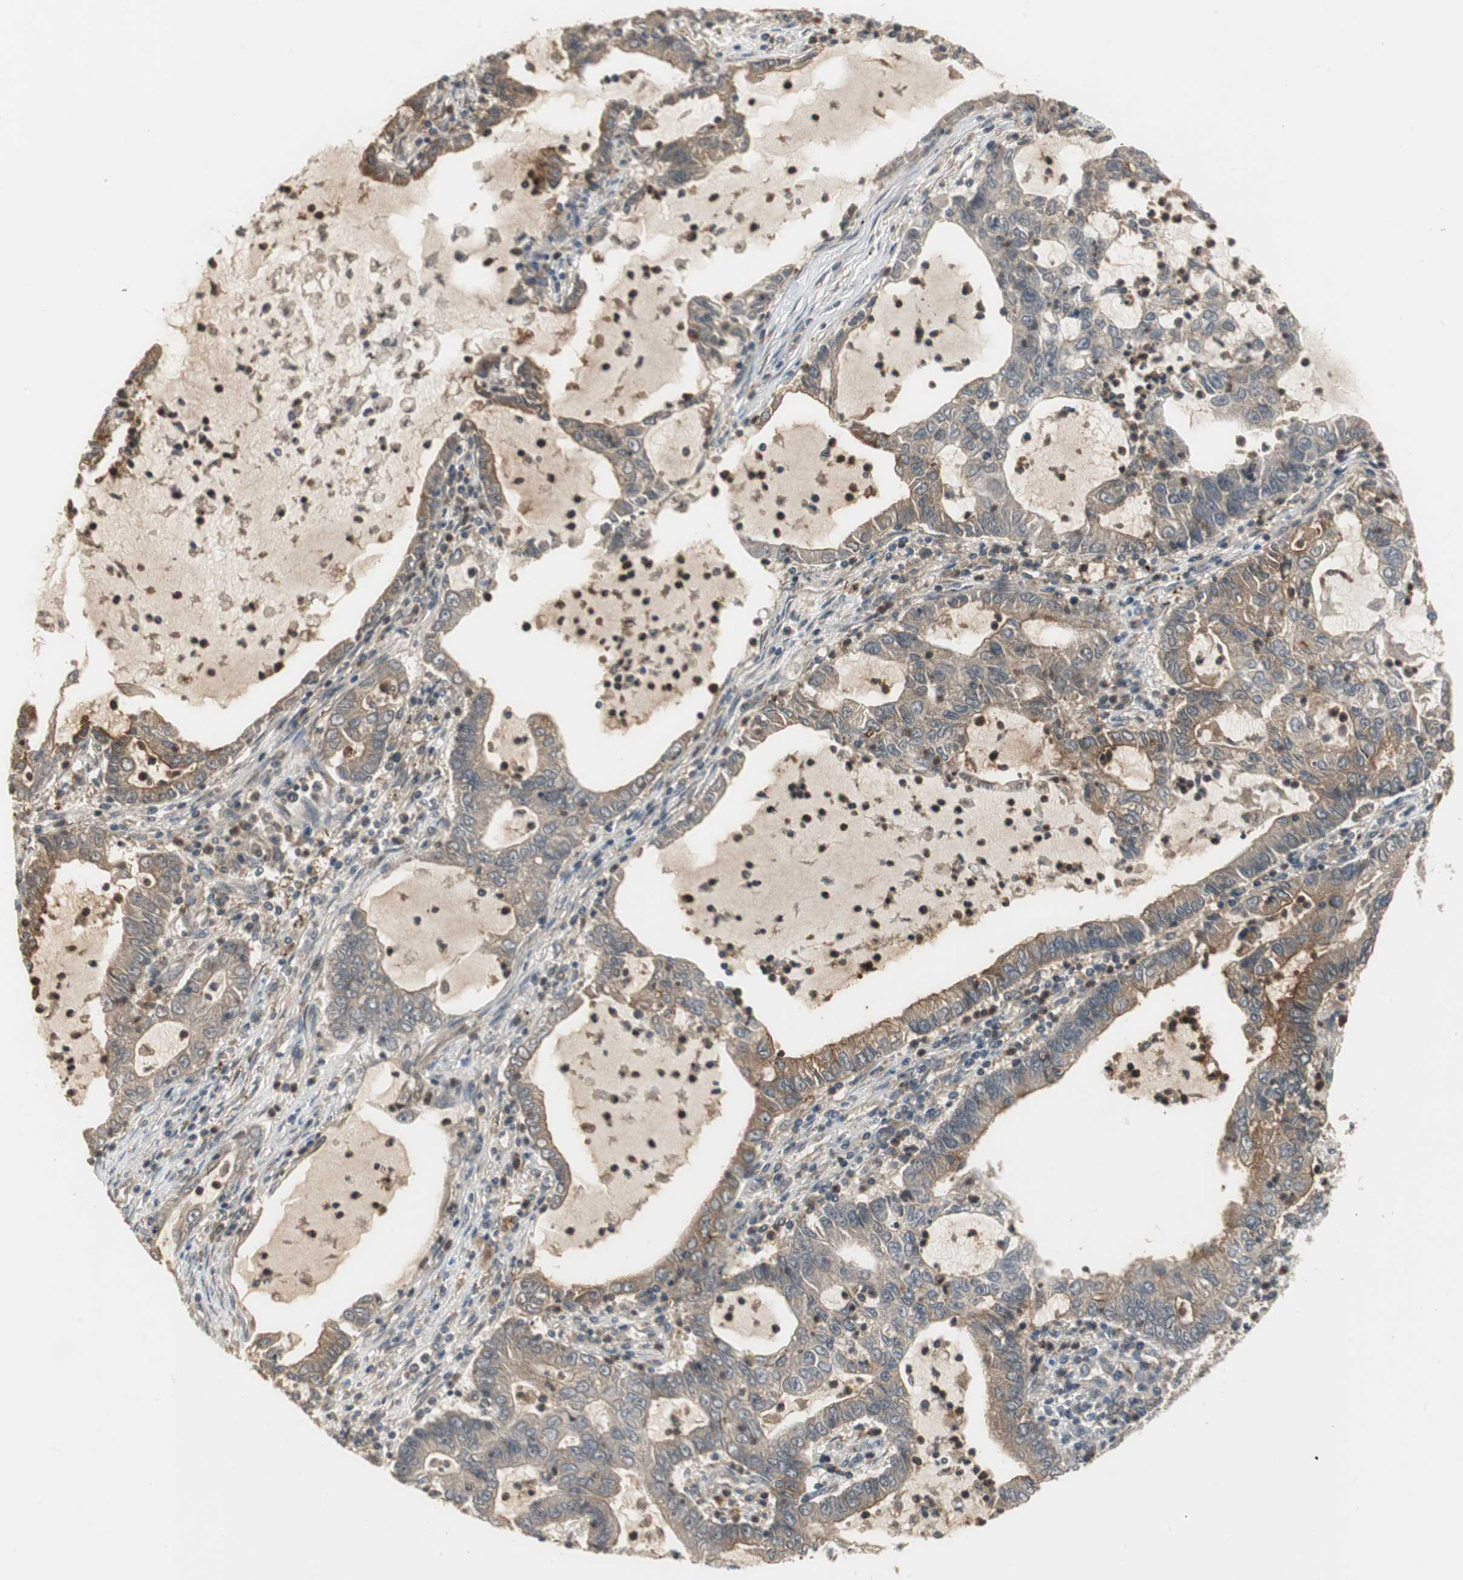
{"staining": {"intensity": "moderate", "quantity": ">75%", "location": "cytoplasmic/membranous"}, "tissue": "lung cancer", "cell_type": "Tumor cells", "image_type": "cancer", "snomed": [{"axis": "morphology", "description": "Adenocarcinoma, NOS"}, {"axis": "topography", "description": "Lung"}], "caption": "IHC (DAB (3,3'-diaminobenzidine)) staining of human lung adenocarcinoma demonstrates moderate cytoplasmic/membranous protein expression in about >75% of tumor cells. The staining was performed using DAB (3,3'-diaminobenzidine) to visualize the protein expression in brown, while the nuclei were stained in blue with hematoxylin (Magnification: 20x).", "gene": "ALPL", "patient": {"sex": "female", "age": 51}}